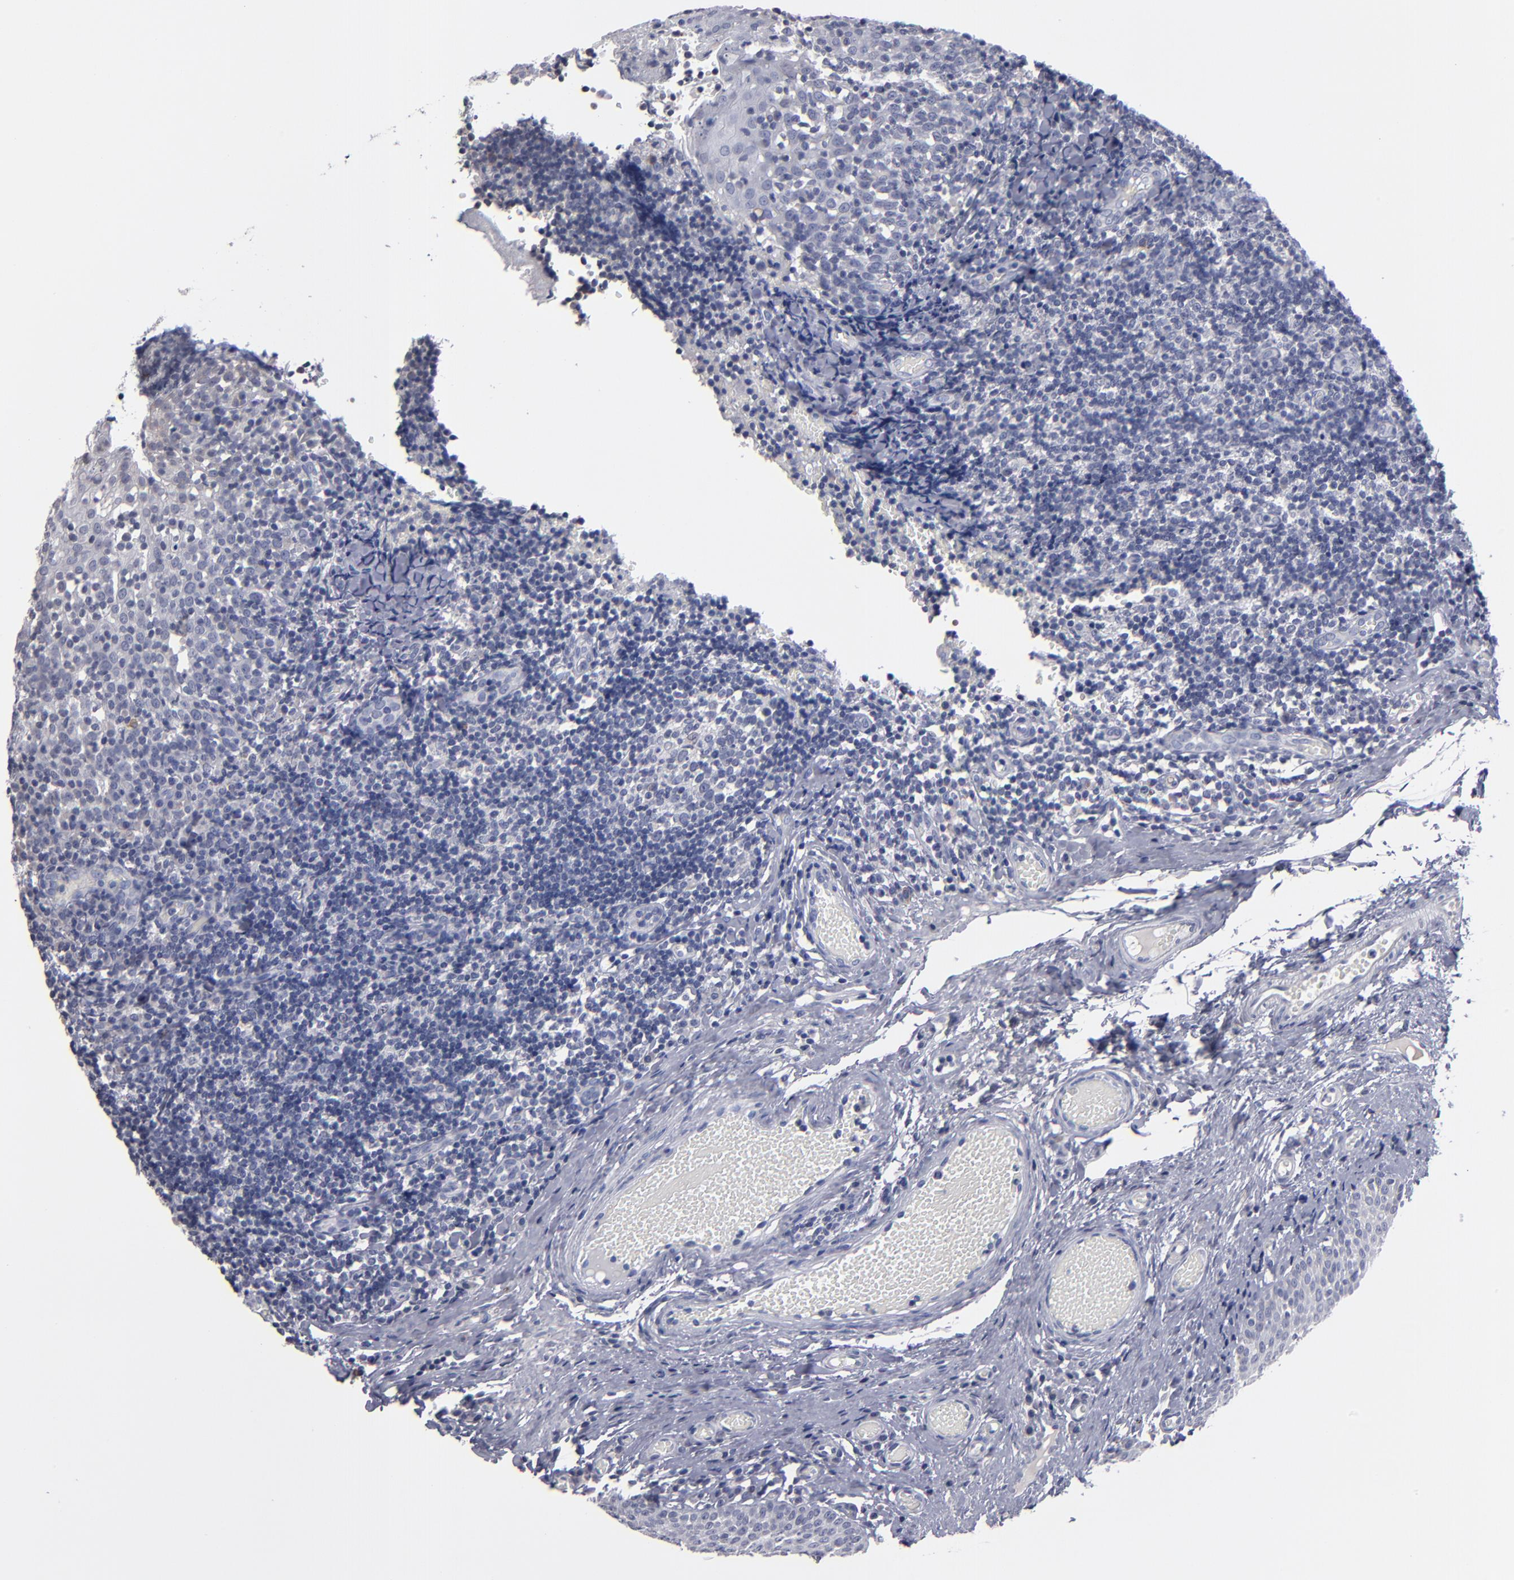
{"staining": {"intensity": "negative", "quantity": "none", "location": "none"}, "tissue": "tonsil", "cell_type": "Germinal center cells", "image_type": "normal", "snomed": [{"axis": "morphology", "description": "Normal tissue, NOS"}, {"axis": "topography", "description": "Tonsil"}], "caption": "Micrograph shows no protein positivity in germinal center cells of unremarkable tonsil.", "gene": "RPH3A", "patient": {"sex": "female", "age": 34}}